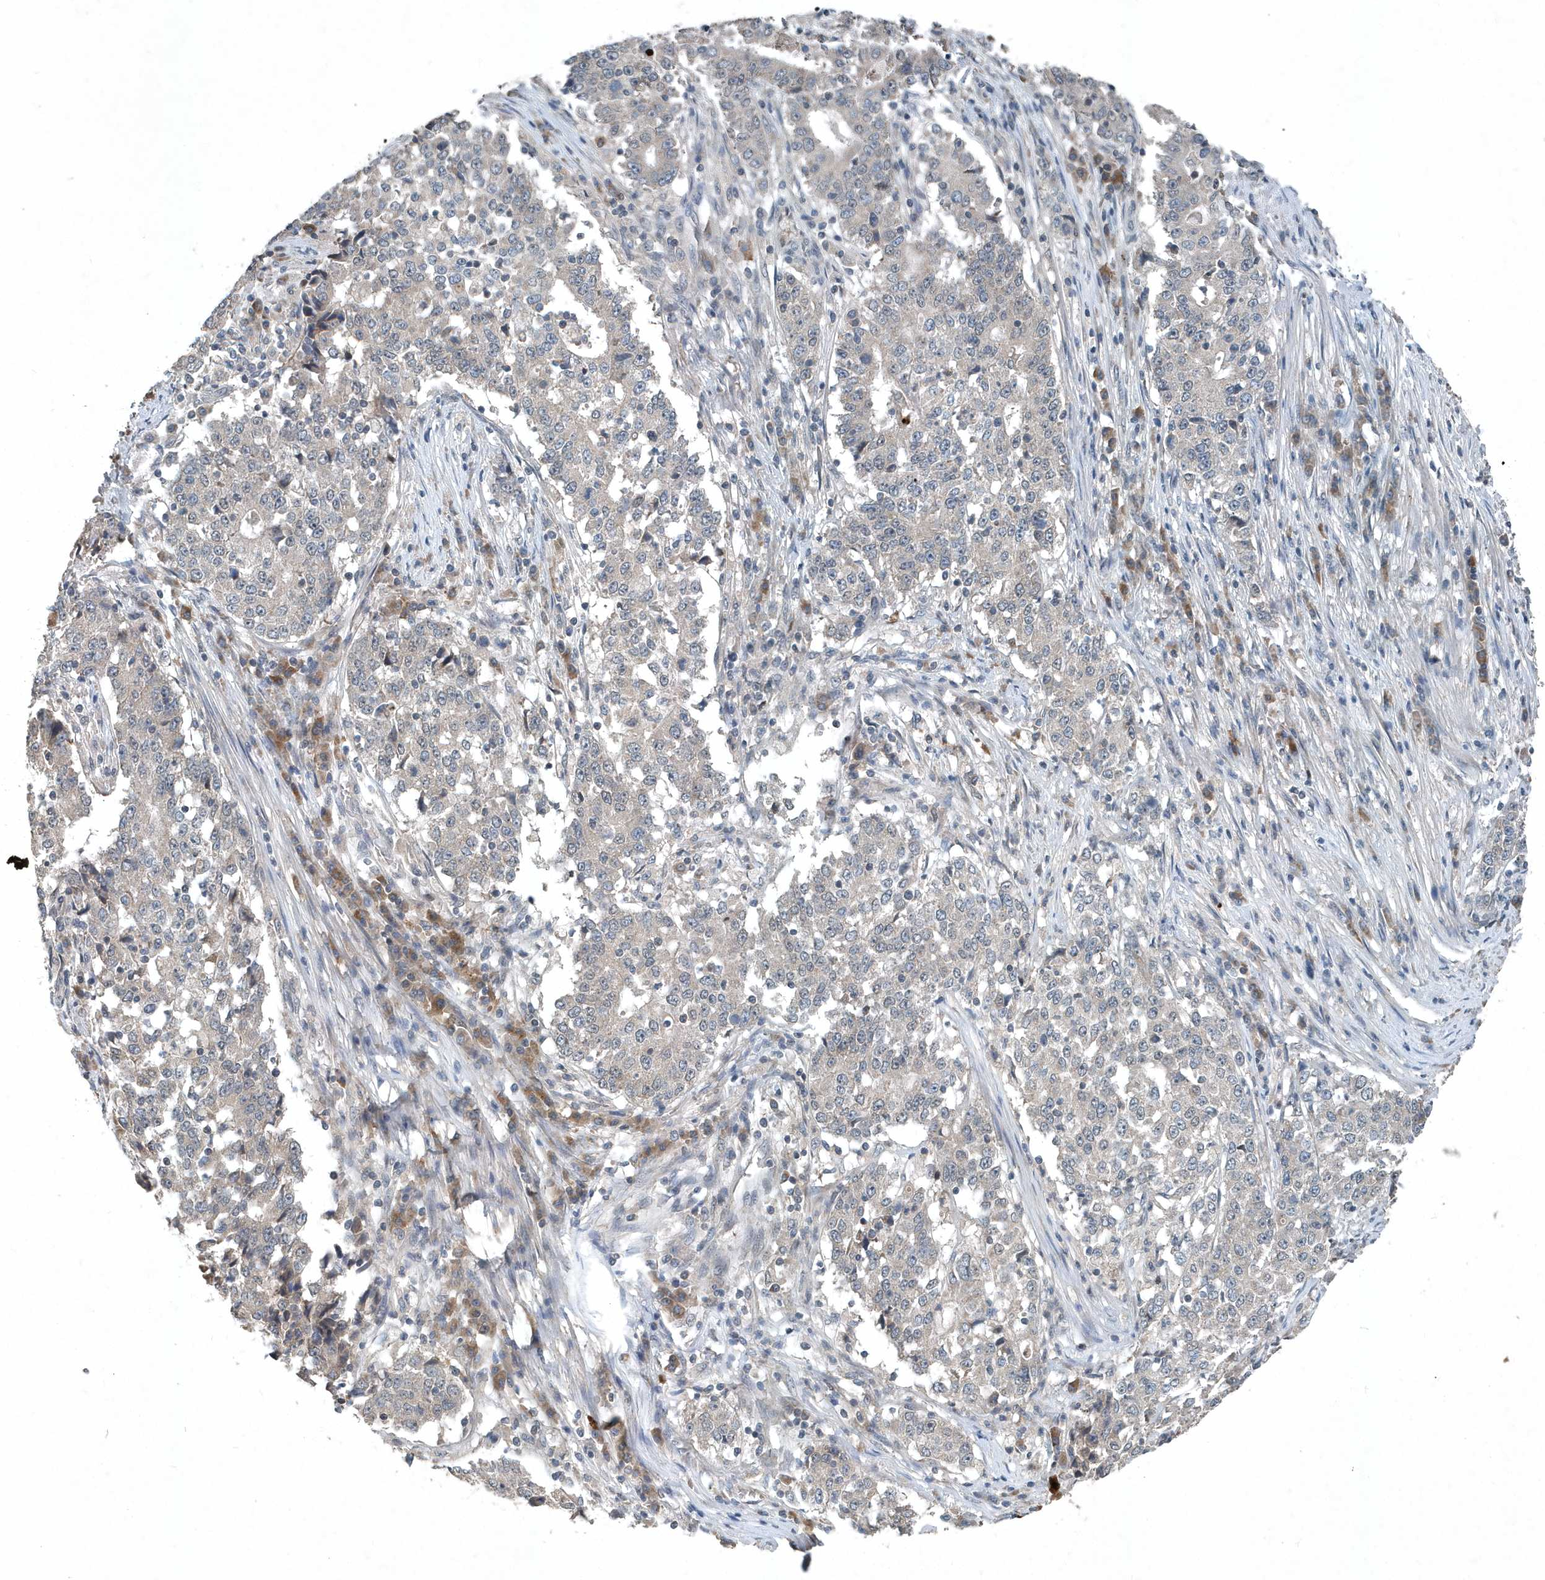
{"staining": {"intensity": "negative", "quantity": "none", "location": "none"}, "tissue": "stomach cancer", "cell_type": "Tumor cells", "image_type": "cancer", "snomed": [{"axis": "morphology", "description": "Adenocarcinoma, NOS"}, {"axis": "topography", "description": "Stomach"}], "caption": "DAB immunohistochemical staining of human adenocarcinoma (stomach) shows no significant expression in tumor cells.", "gene": "SCFD2", "patient": {"sex": "male", "age": 59}}